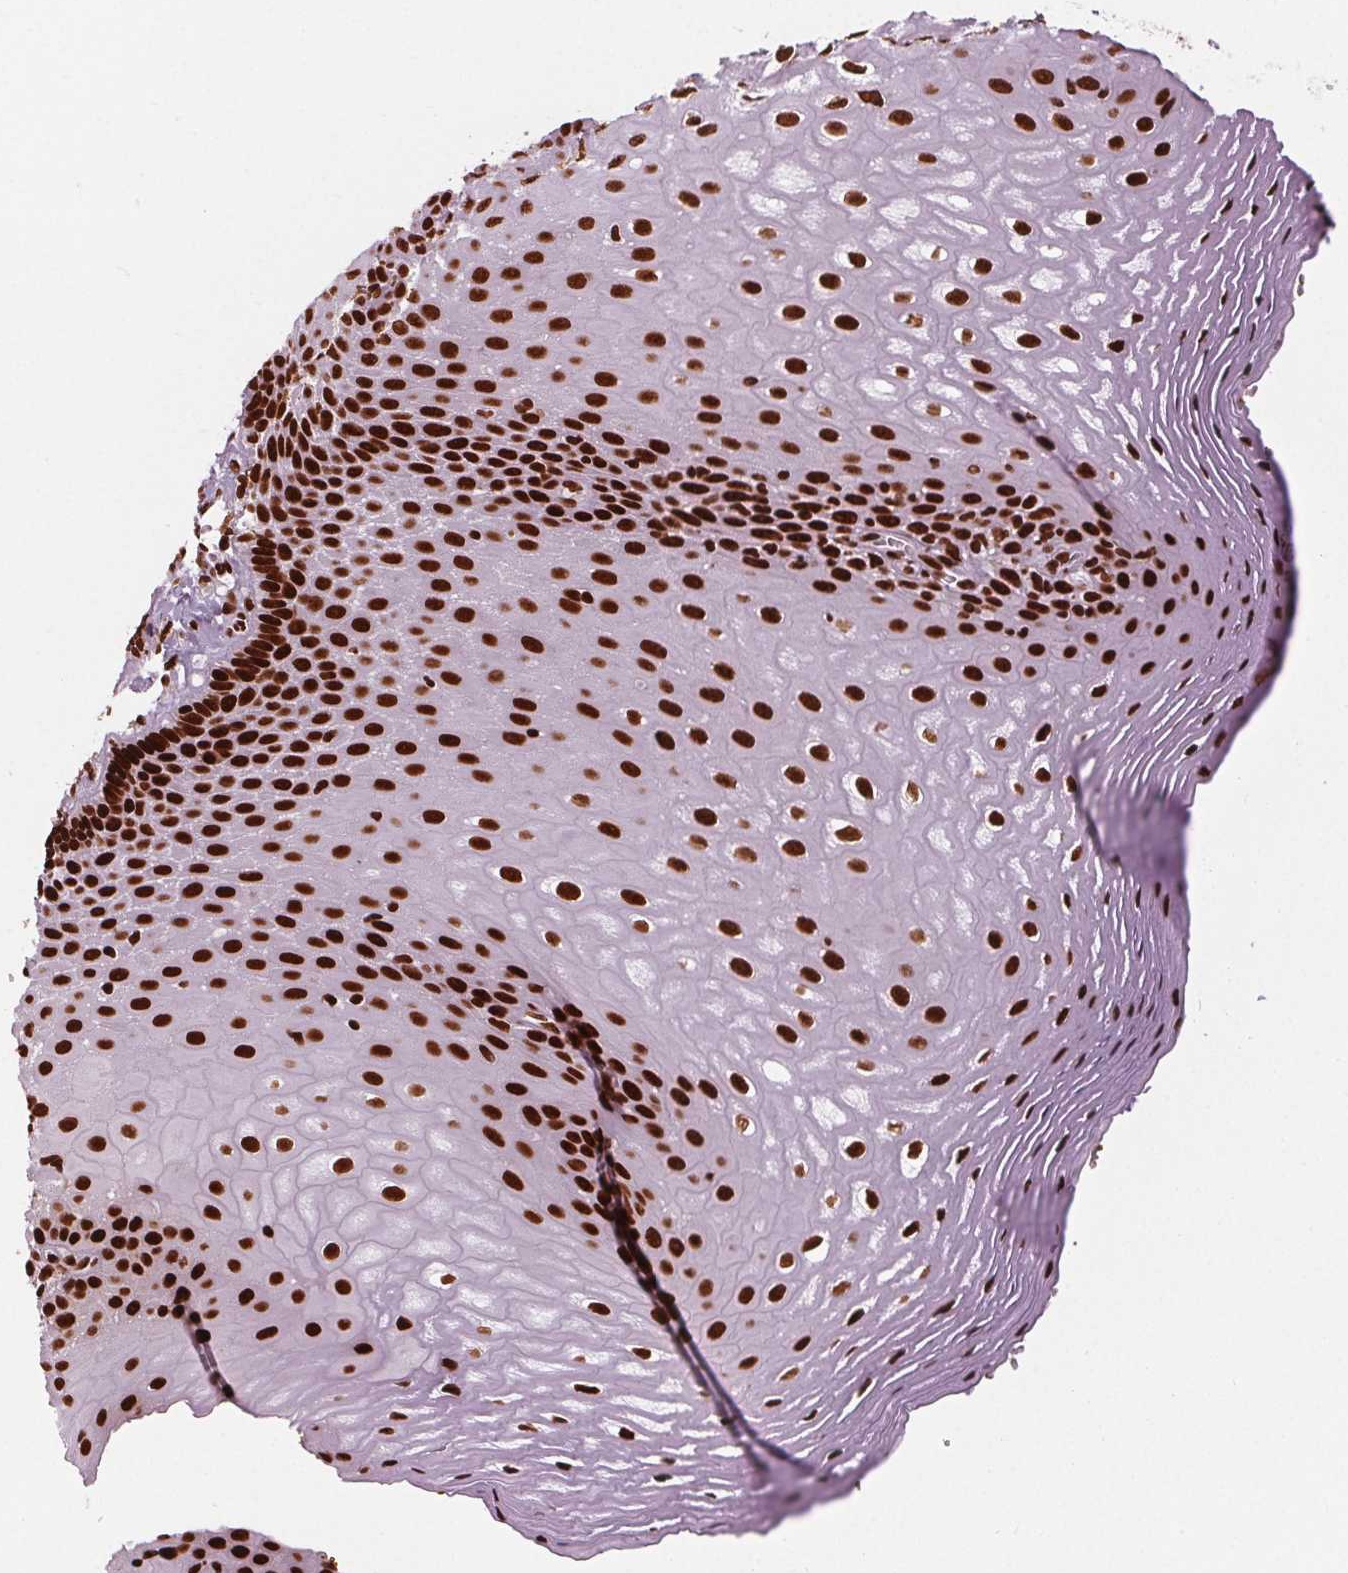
{"staining": {"intensity": "strong", "quantity": ">75%", "location": "nuclear"}, "tissue": "esophagus", "cell_type": "Squamous epithelial cells", "image_type": "normal", "snomed": [{"axis": "morphology", "description": "Normal tissue, NOS"}, {"axis": "topography", "description": "Esophagus"}], "caption": "Unremarkable esophagus displays strong nuclear positivity in approximately >75% of squamous epithelial cells, visualized by immunohistochemistry. Nuclei are stained in blue.", "gene": "BRD4", "patient": {"sex": "female", "age": 68}}